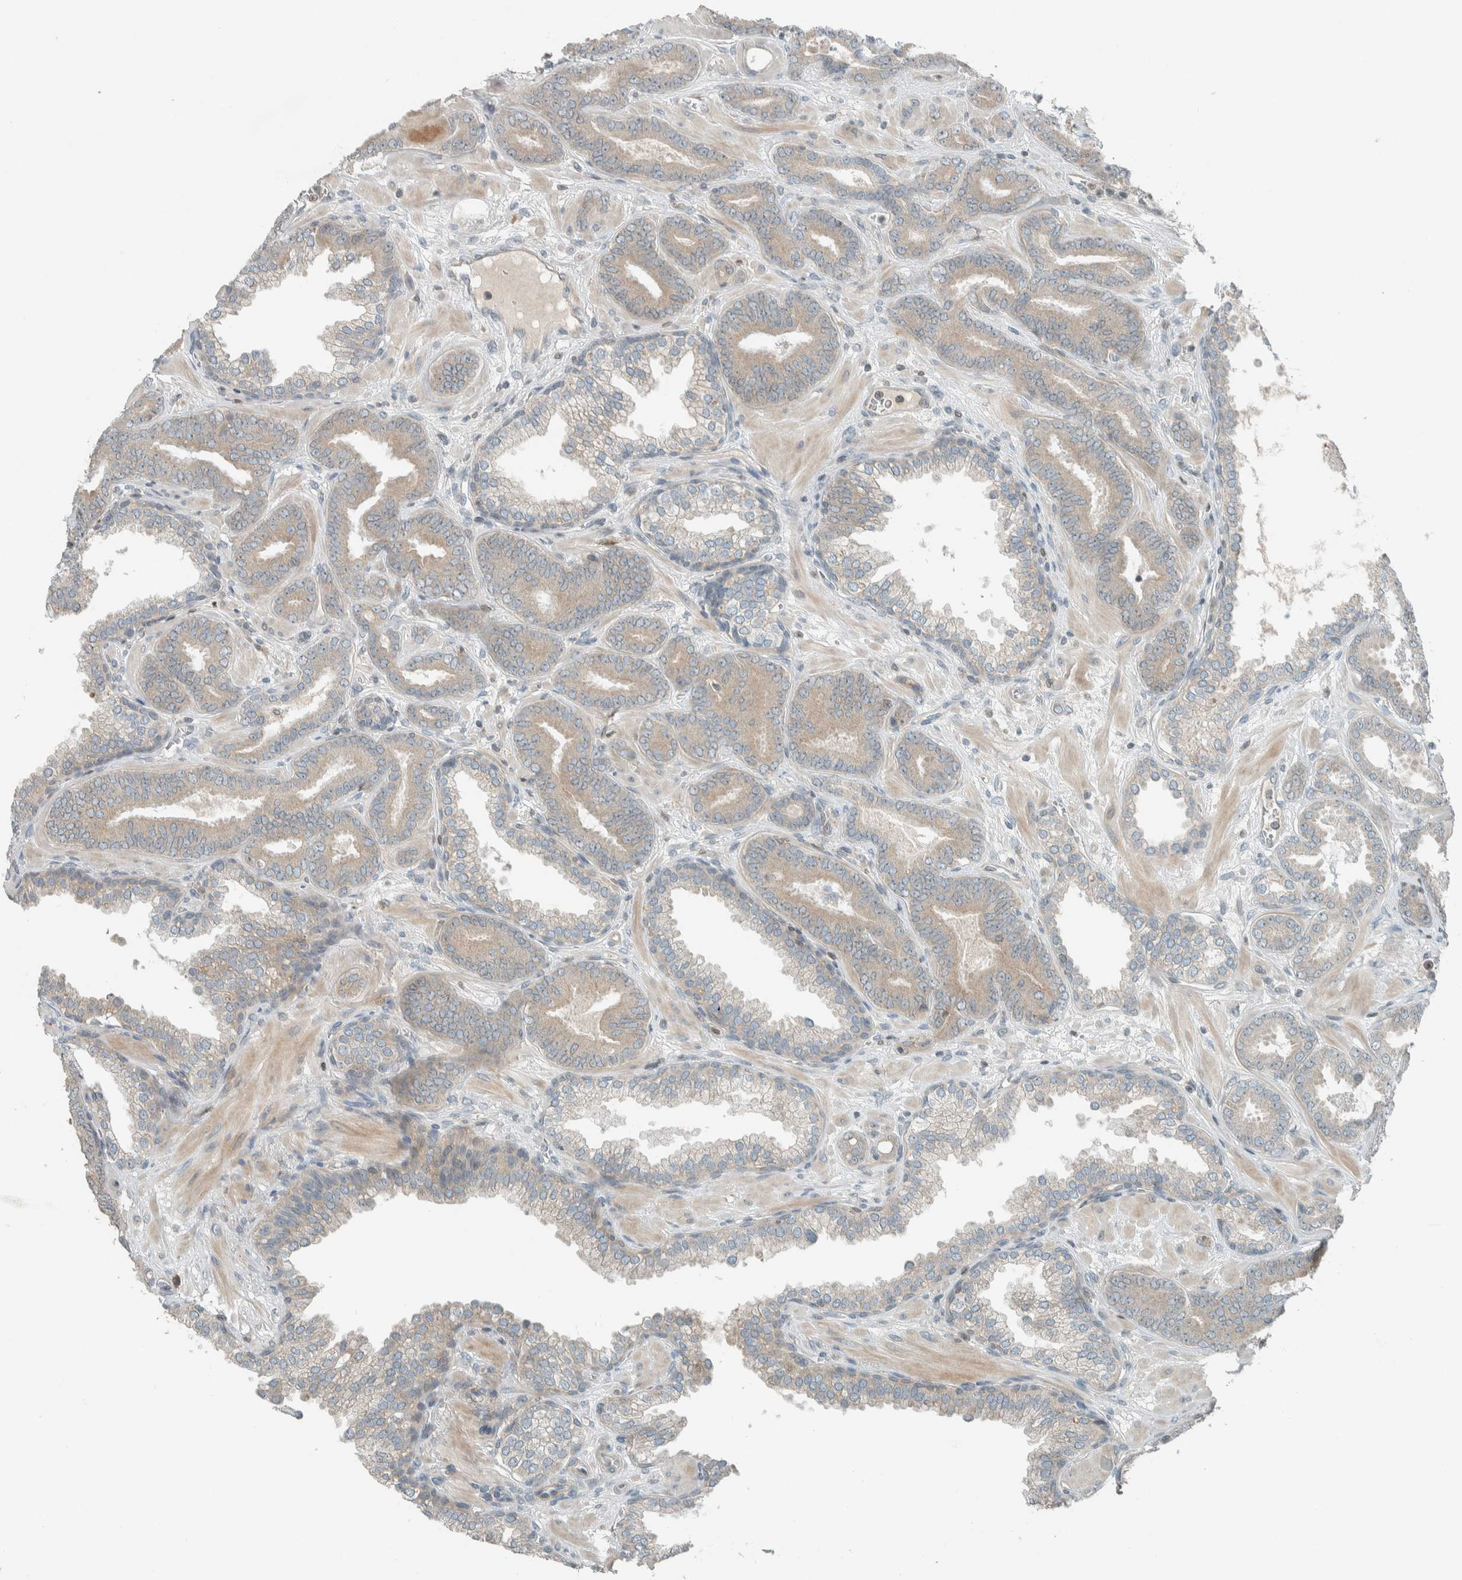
{"staining": {"intensity": "weak", "quantity": "<25%", "location": "cytoplasmic/membranous"}, "tissue": "prostate cancer", "cell_type": "Tumor cells", "image_type": "cancer", "snomed": [{"axis": "morphology", "description": "Adenocarcinoma, Low grade"}, {"axis": "topography", "description": "Prostate"}], "caption": "Immunohistochemistry photomicrograph of human prostate cancer (low-grade adenocarcinoma) stained for a protein (brown), which demonstrates no staining in tumor cells.", "gene": "SEL1L", "patient": {"sex": "male", "age": 62}}